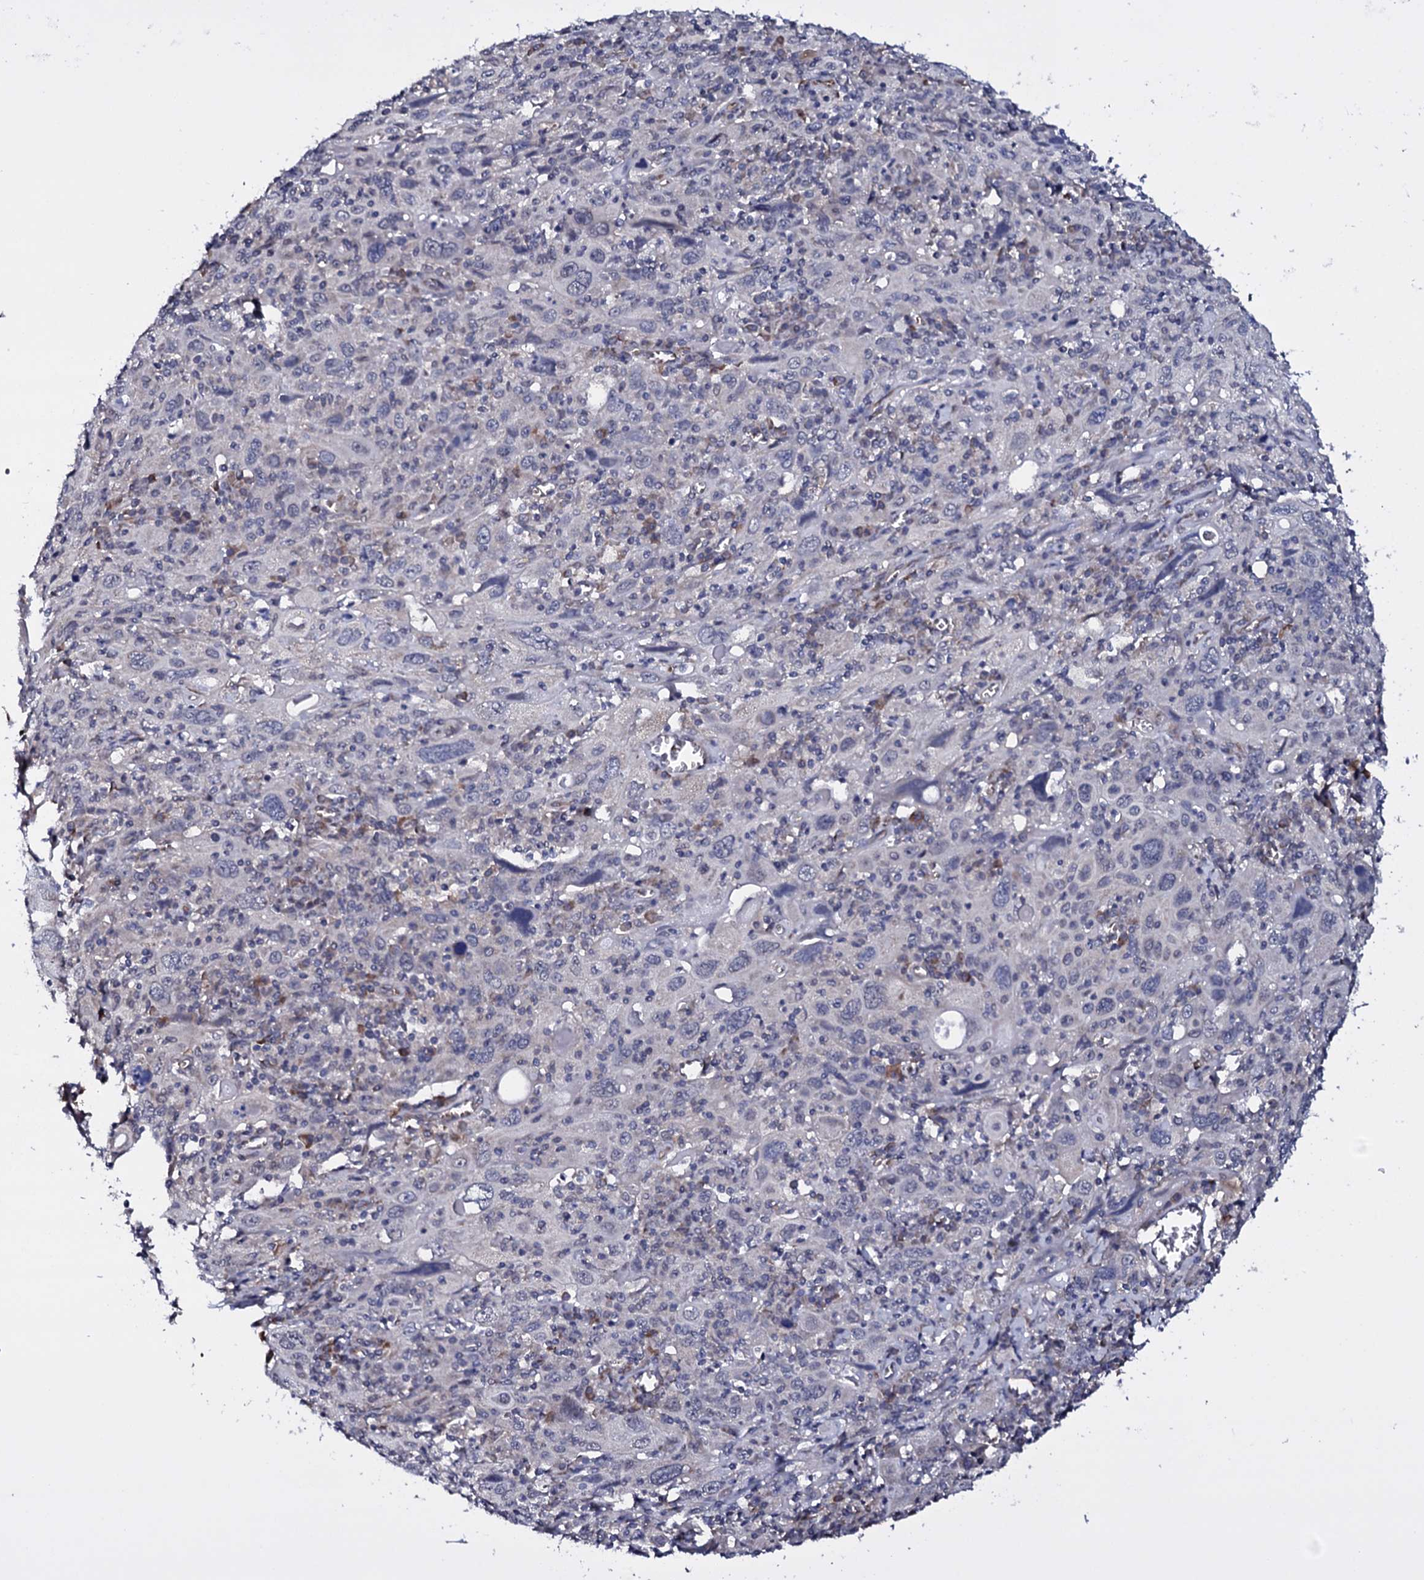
{"staining": {"intensity": "negative", "quantity": "none", "location": "none"}, "tissue": "cervical cancer", "cell_type": "Tumor cells", "image_type": "cancer", "snomed": [{"axis": "morphology", "description": "Squamous cell carcinoma, NOS"}, {"axis": "topography", "description": "Cervix"}], "caption": "IHC of human cervical squamous cell carcinoma demonstrates no staining in tumor cells.", "gene": "GAREM1", "patient": {"sex": "female", "age": 46}}